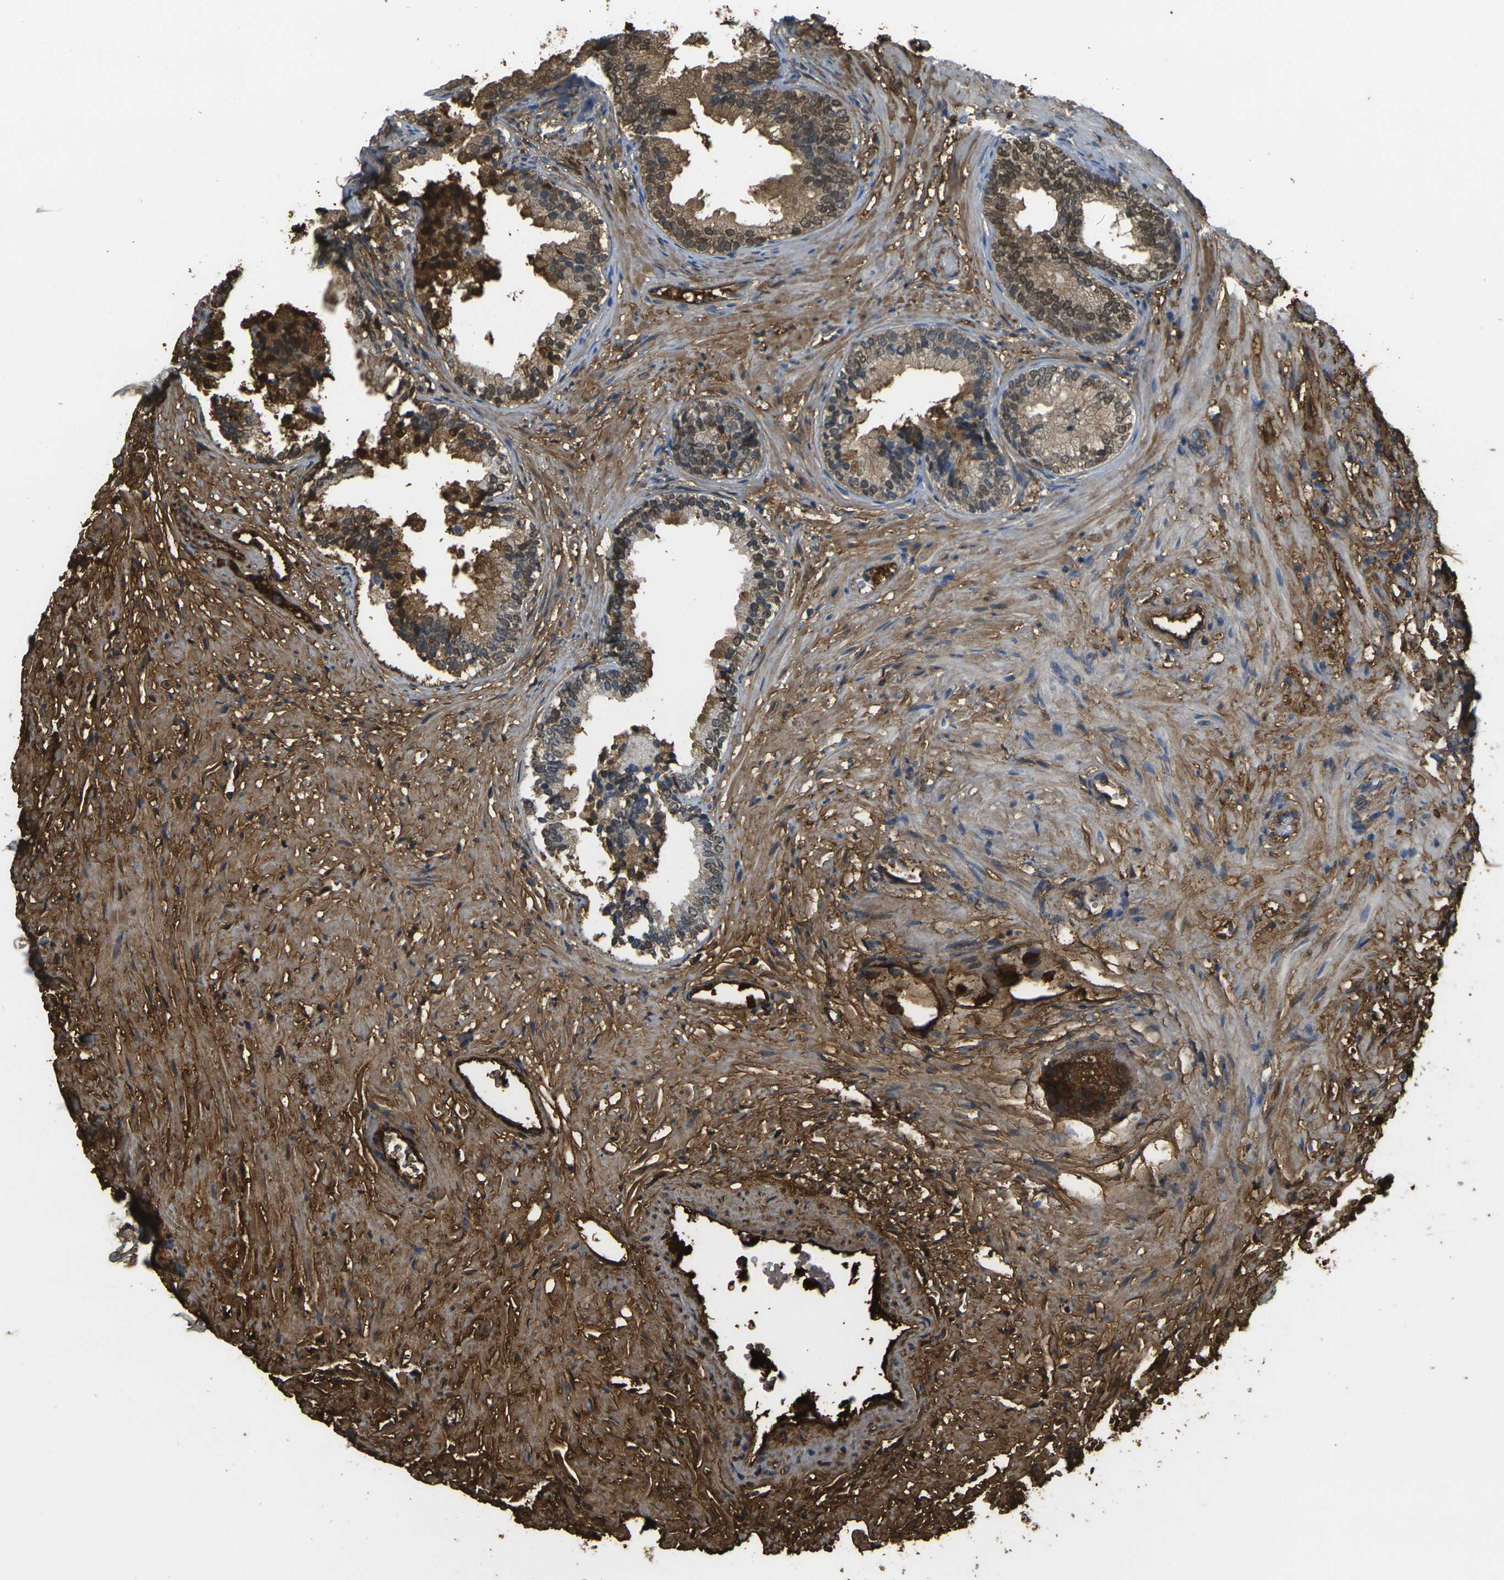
{"staining": {"intensity": "strong", "quantity": ">75%", "location": "cytoplasmic/membranous"}, "tissue": "prostate", "cell_type": "Glandular cells", "image_type": "normal", "snomed": [{"axis": "morphology", "description": "Normal tissue, NOS"}, {"axis": "topography", "description": "Prostate"}], "caption": "Immunohistochemical staining of benign human prostate exhibits high levels of strong cytoplasmic/membranous expression in approximately >75% of glandular cells.", "gene": "PLCD1", "patient": {"sex": "male", "age": 76}}